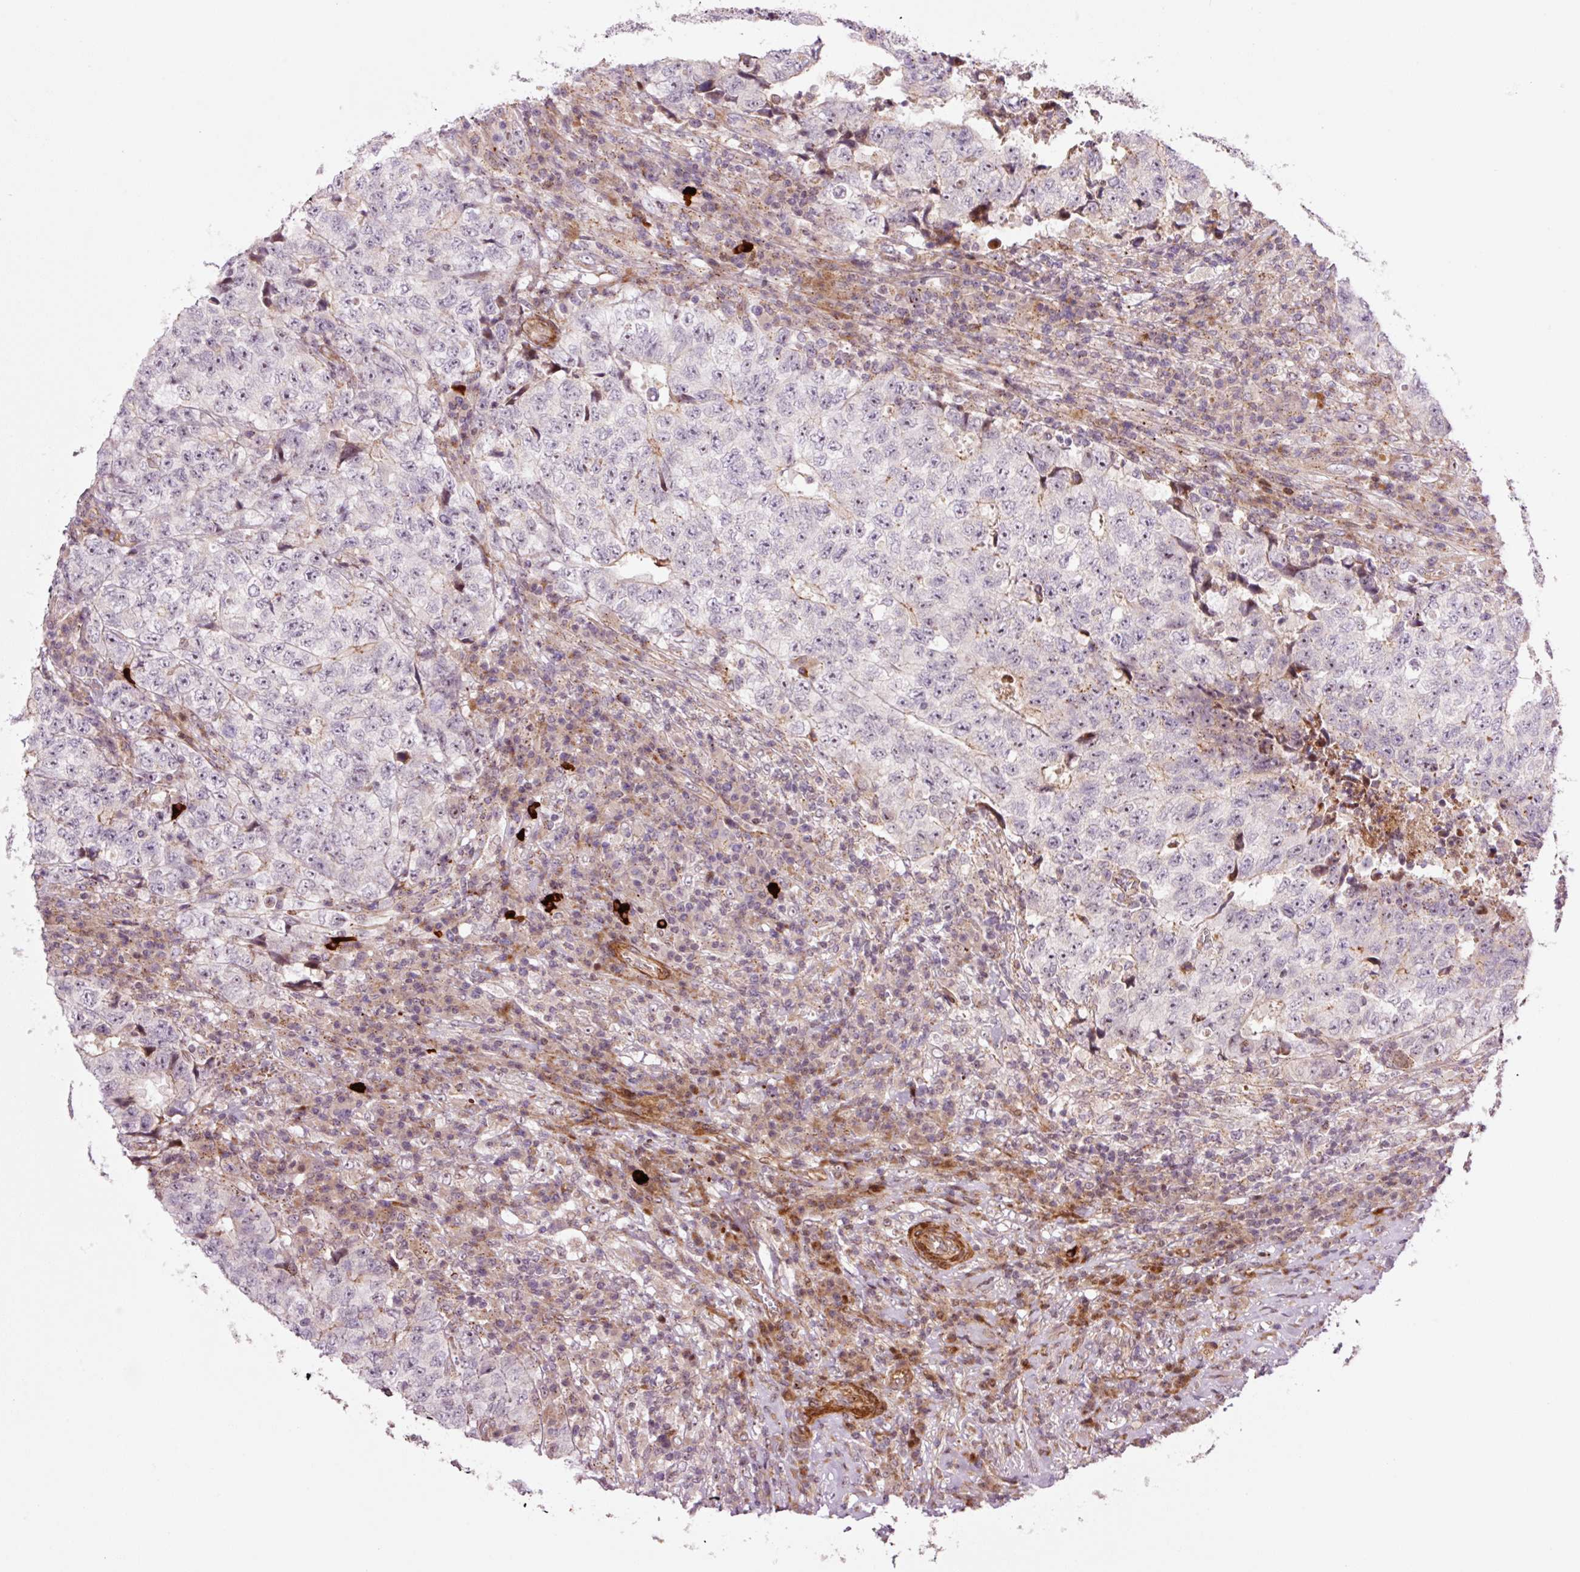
{"staining": {"intensity": "negative", "quantity": "none", "location": "none"}, "tissue": "testis cancer", "cell_type": "Tumor cells", "image_type": "cancer", "snomed": [{"axis": "morphology", "description": "Necrosis, NOS"}, {"axis": "morphology", "description": "Carcinoma, Embryonal, NOS"}, {"axis": "topography", "description": "Testis"}], "caption": "An immunohistochemistry (IHC) micrograph of testis cancer (embryonal carcinoma) is shown. There is no staining in tumor cells of testis cancer (embryonal carcinoma). The staining is performed using DAB (3,3'-diaminobenzidine) brown chromogen with nuclei counter-stained in using hematoxylin.", "gene": "ANKRD20A1", "patient": {"sex": "male", "age": 19}}